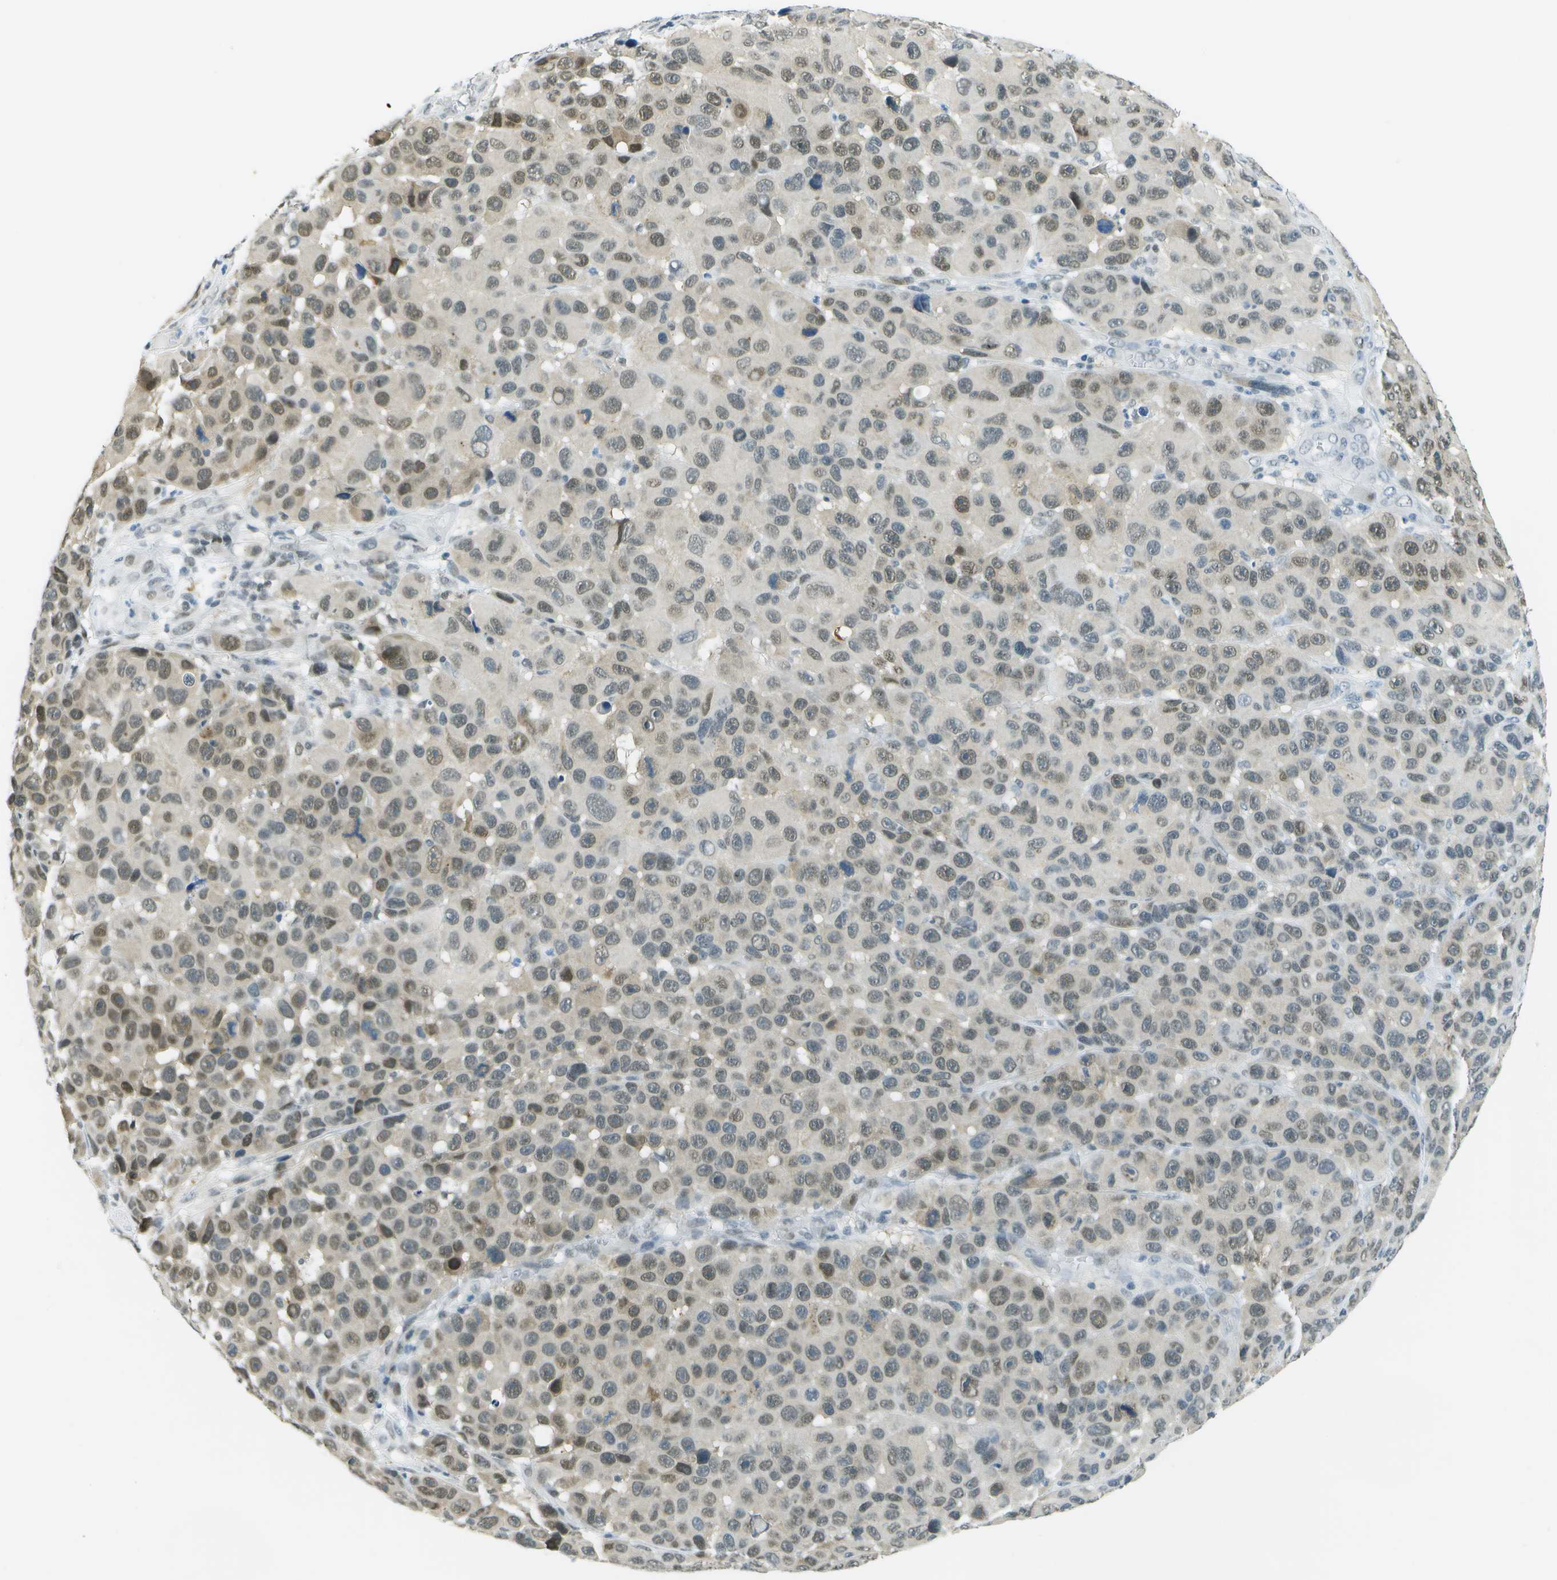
{"staining": {"intensity": "moderate", "quantity": "25%-75%", "location": "nuclear"}, "tissue": "melanoma", "cell_type": "Tumor cells", "image_type": "cancer", "snomed": [{"axis": "morphology", "description": "Malignant melanoma, NOS"}, {"axis": "topography", "description": "Skin"}], "caption": "A micrograph showing moderate nuclear positivity in approximately 25%-75% of tumor cells in malignant melanoma, as visualized by brown immunohistochemical staining.", "gene": "NEK11", "patient": {"sex": "male", "age": 53}}